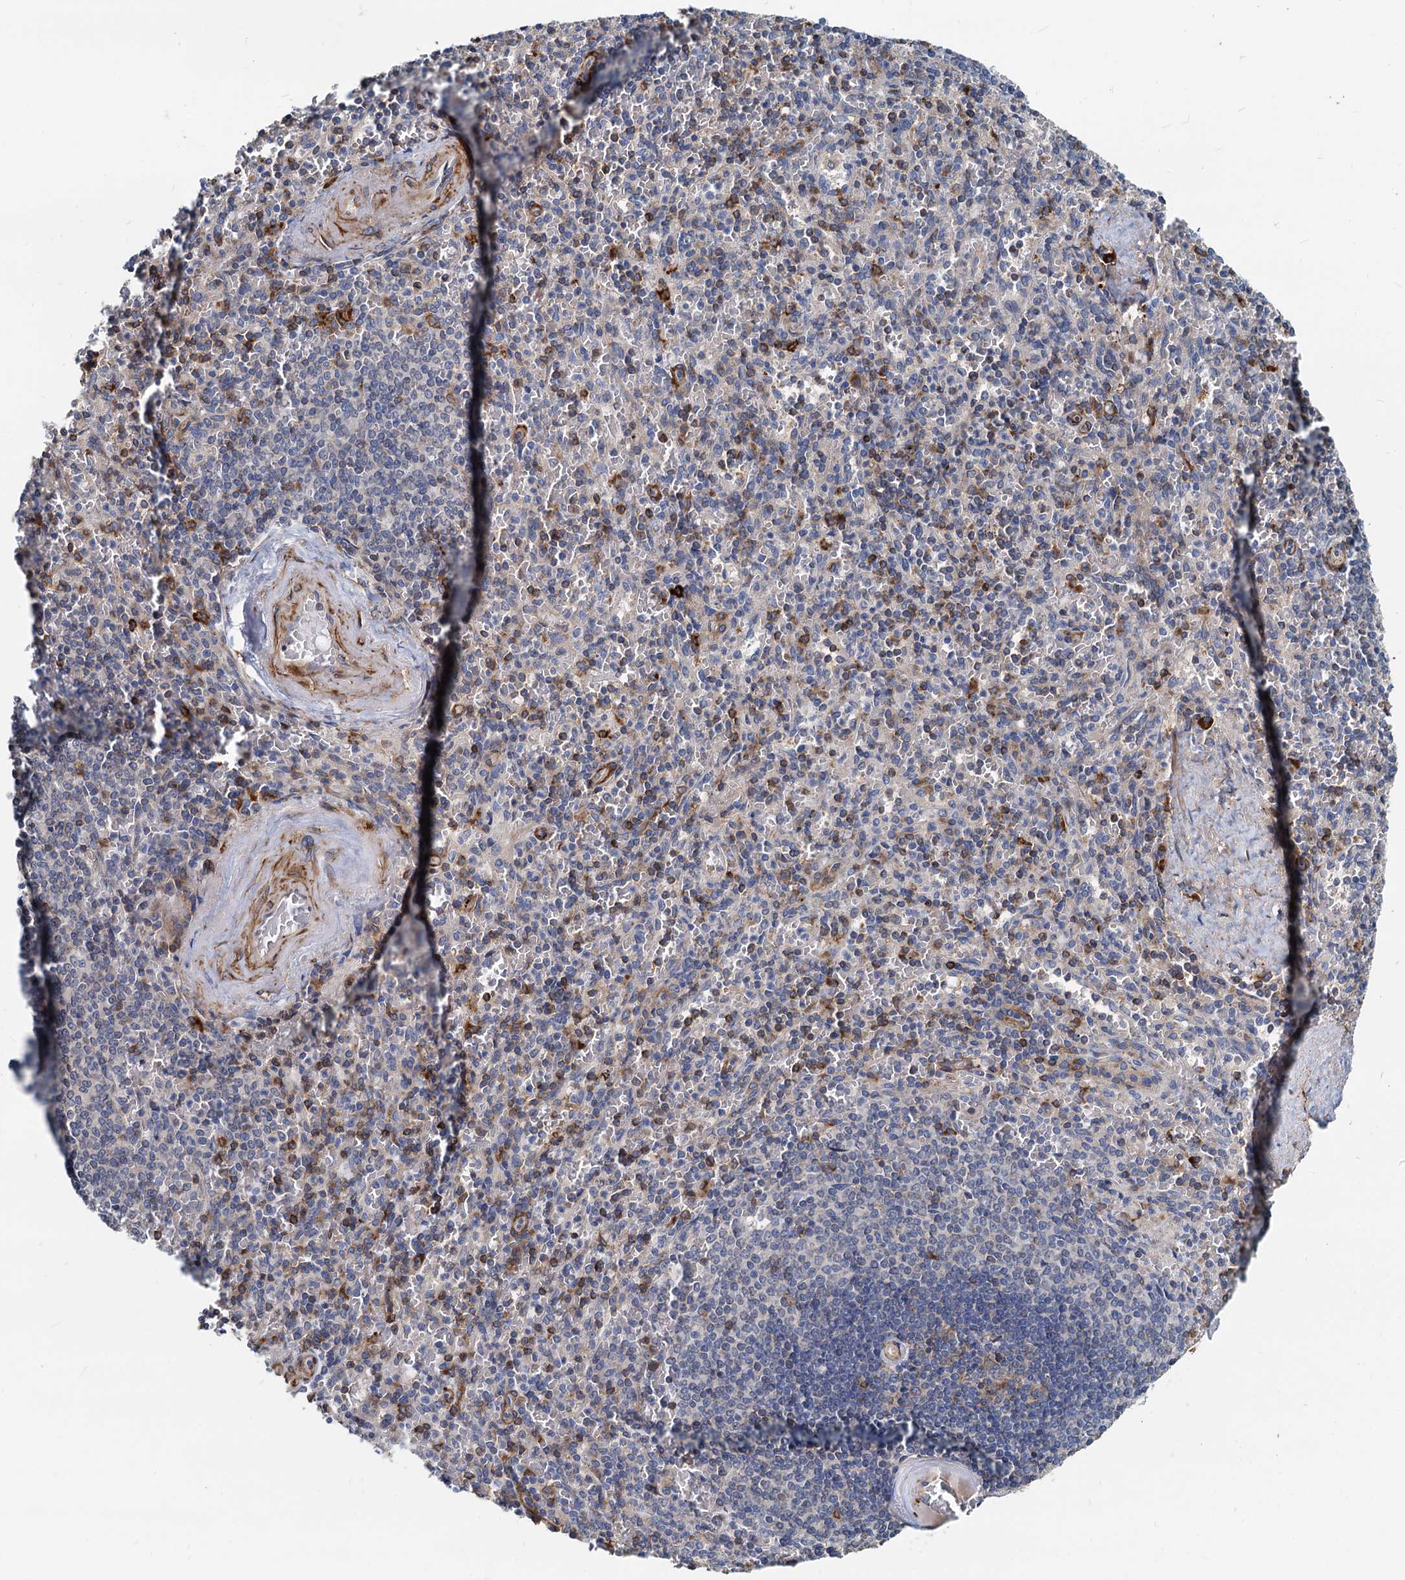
{"staining": {"intensity": "moderate", "quantity": "<25%", "location": "cytoplasmic/membranous"}, "tissue": "spleen", "cell_type": "Cells in red pulp", "image_type": "normal", "snomed": [{"axis": "morphology", "description": "Normal tissue, NOS"}, {"axis": "topography", "description": "Spleen"}], "caption": "Moderate cytoplasmic/membranous expression for a protein is seen in approximately <25% of cells in red pulp of unremarkable spleen using immunohistochemistry (IHC).", "gene": "LNX2", "patient": {"sex": "male", "age": 82}}